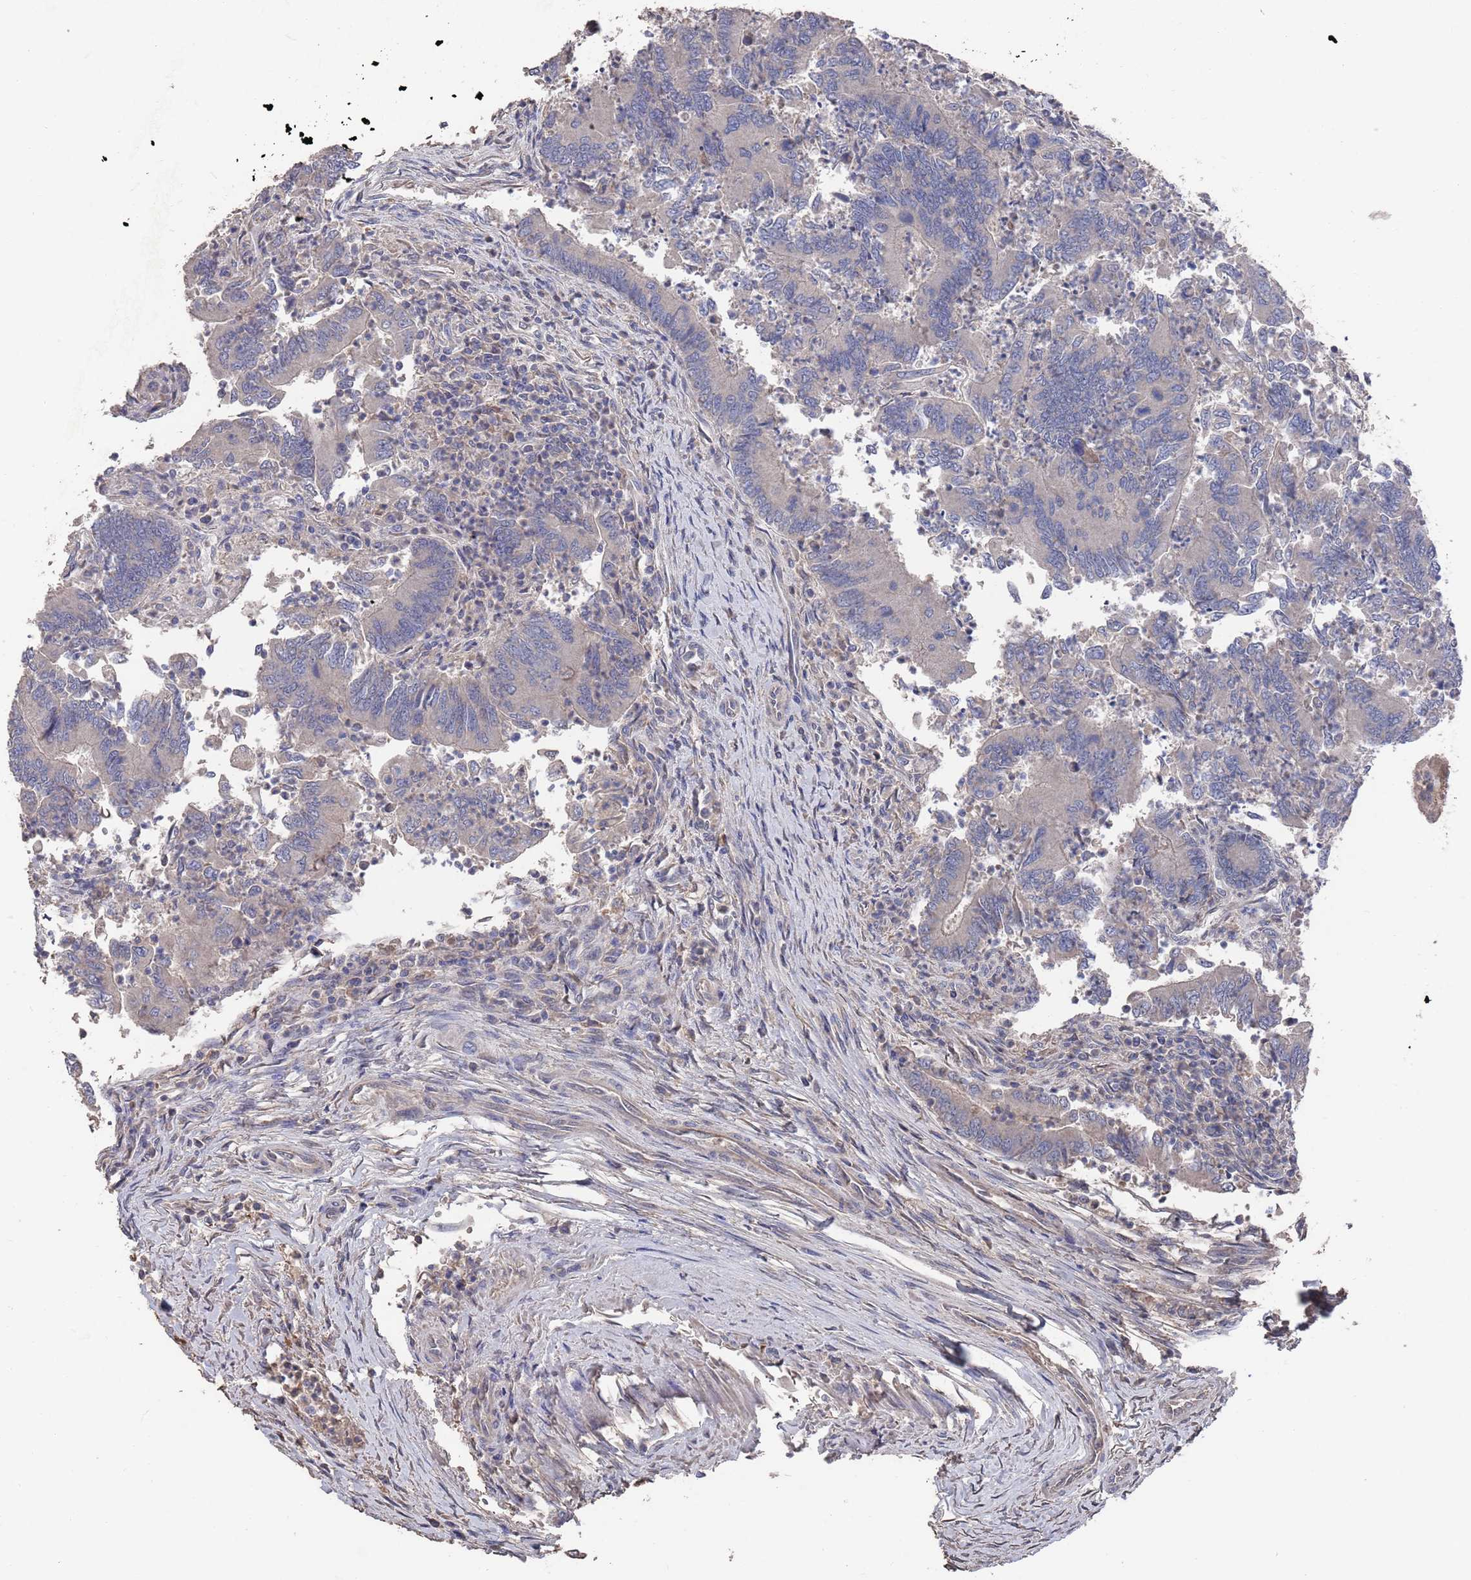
{"staining": {"intensity": "negative", "quantity": "none", "location": "none"}, "tissue": "colorectal cancer", "cell_type": "Tumor cells", "image_type": "cancer", "snomed": [{"axis": "morphology", "description": "Adenocarcinoma, NOS"}, {"axis": "topography", "description": "Colon"}], "caption": "Tumor cells are negative for brown protein staining in adenocarcinoma (colorectal).", "gene": "BTBD18", "patient": {"sex": "female", "age": 67}}